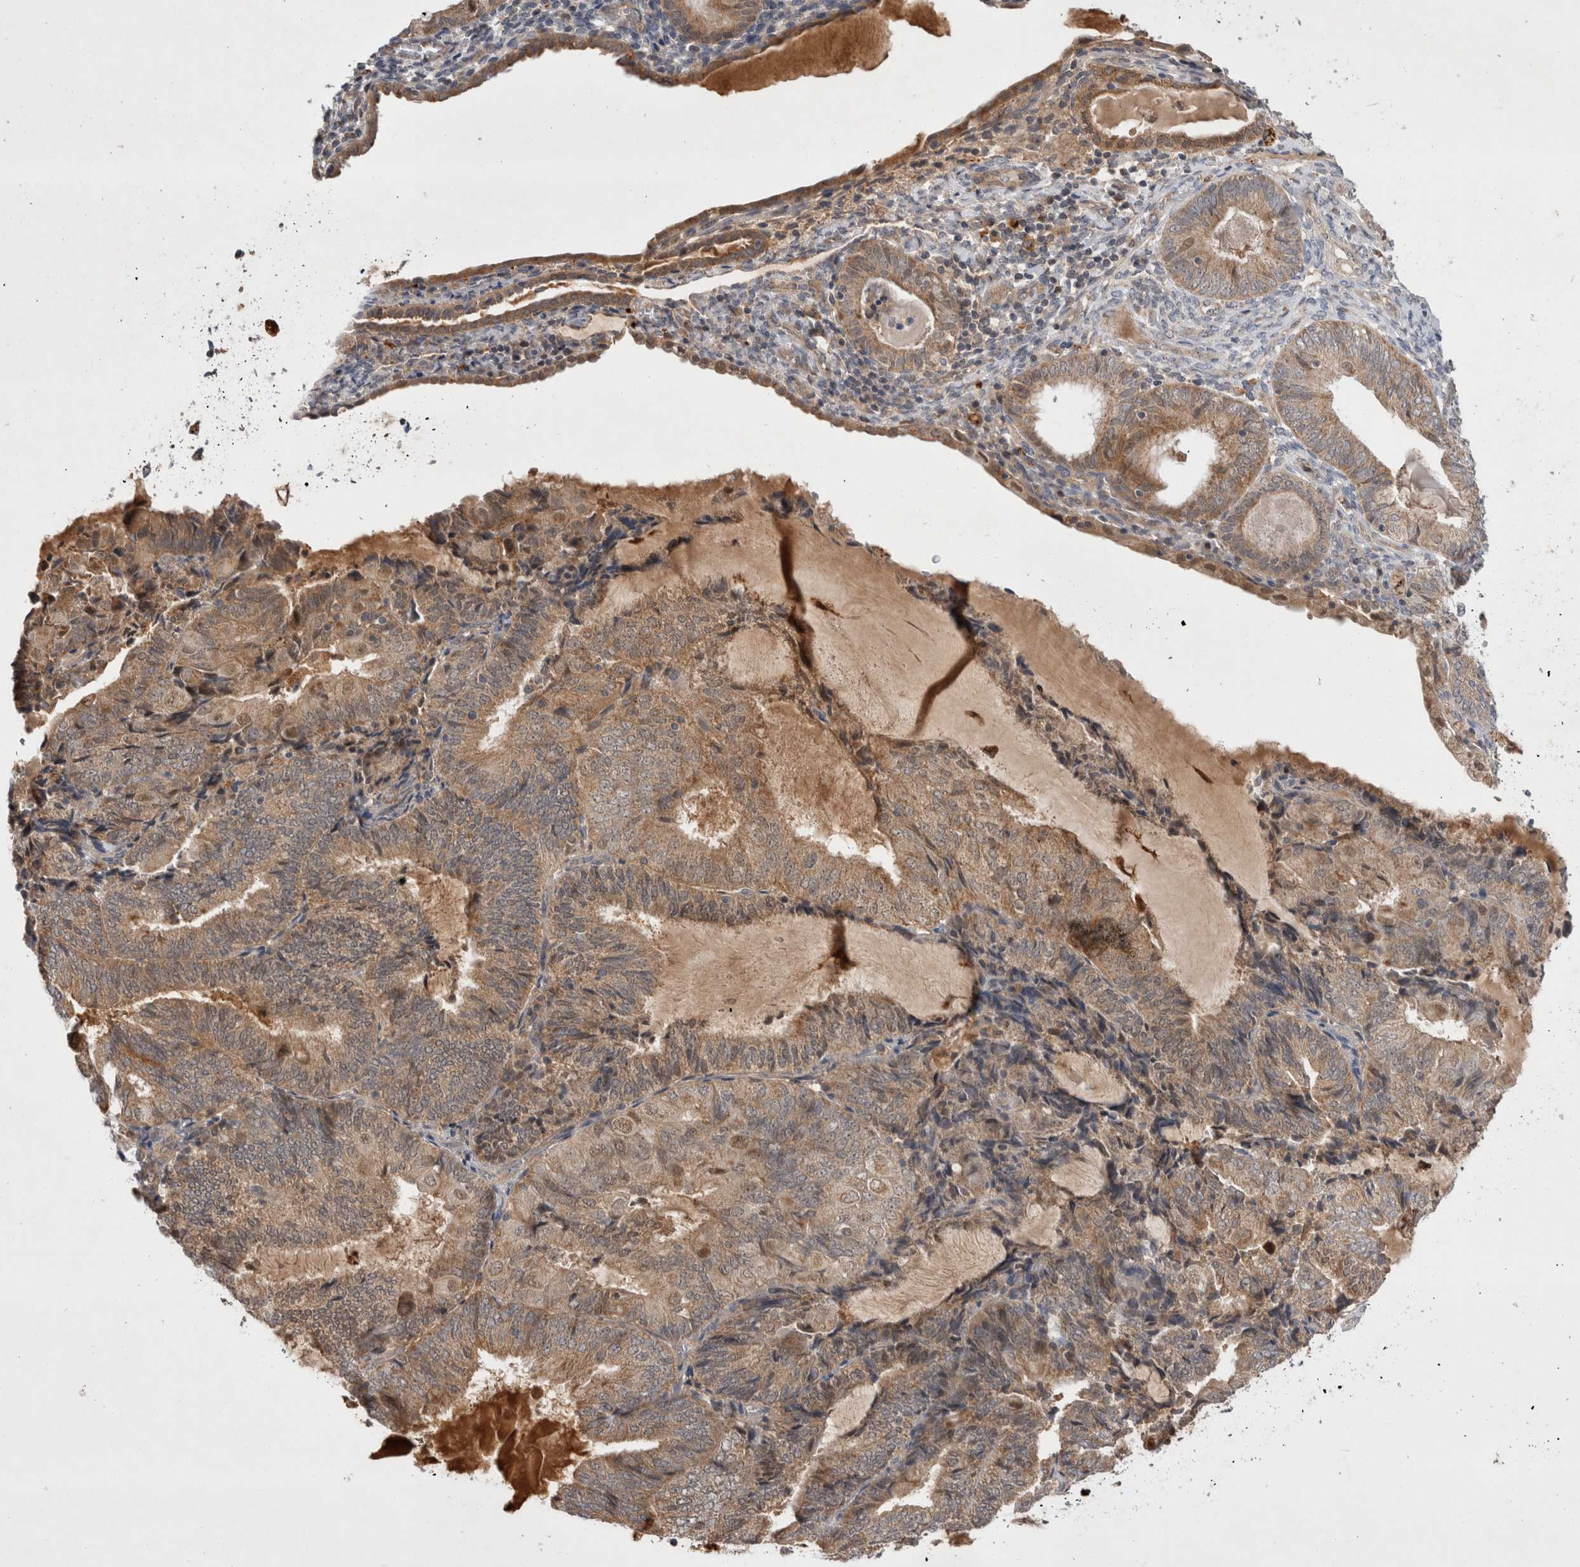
{"staining": {"intensity": "moderate", "quantity": ">75%", "location": "cytoplasmic/membranous"}, "tissue": "endometrial cancer", "cell_type": "Tumor cells", "image_type": "cancer", "snomed": [{"axis": "morphology", "description": "Adenocarcinoma, NOS"}, {"axis": "topography", "description": "Endometrium"}], "caption": "This micrograph demonstrates IHC staining of human endometrial cancer (adenocarcinoma), with medium moderate cytoplasmic/membranous expression in approximately >75% of tumor cells.", "gene": "MRPL37", "patient": {"sex": "female", "age": 81}}